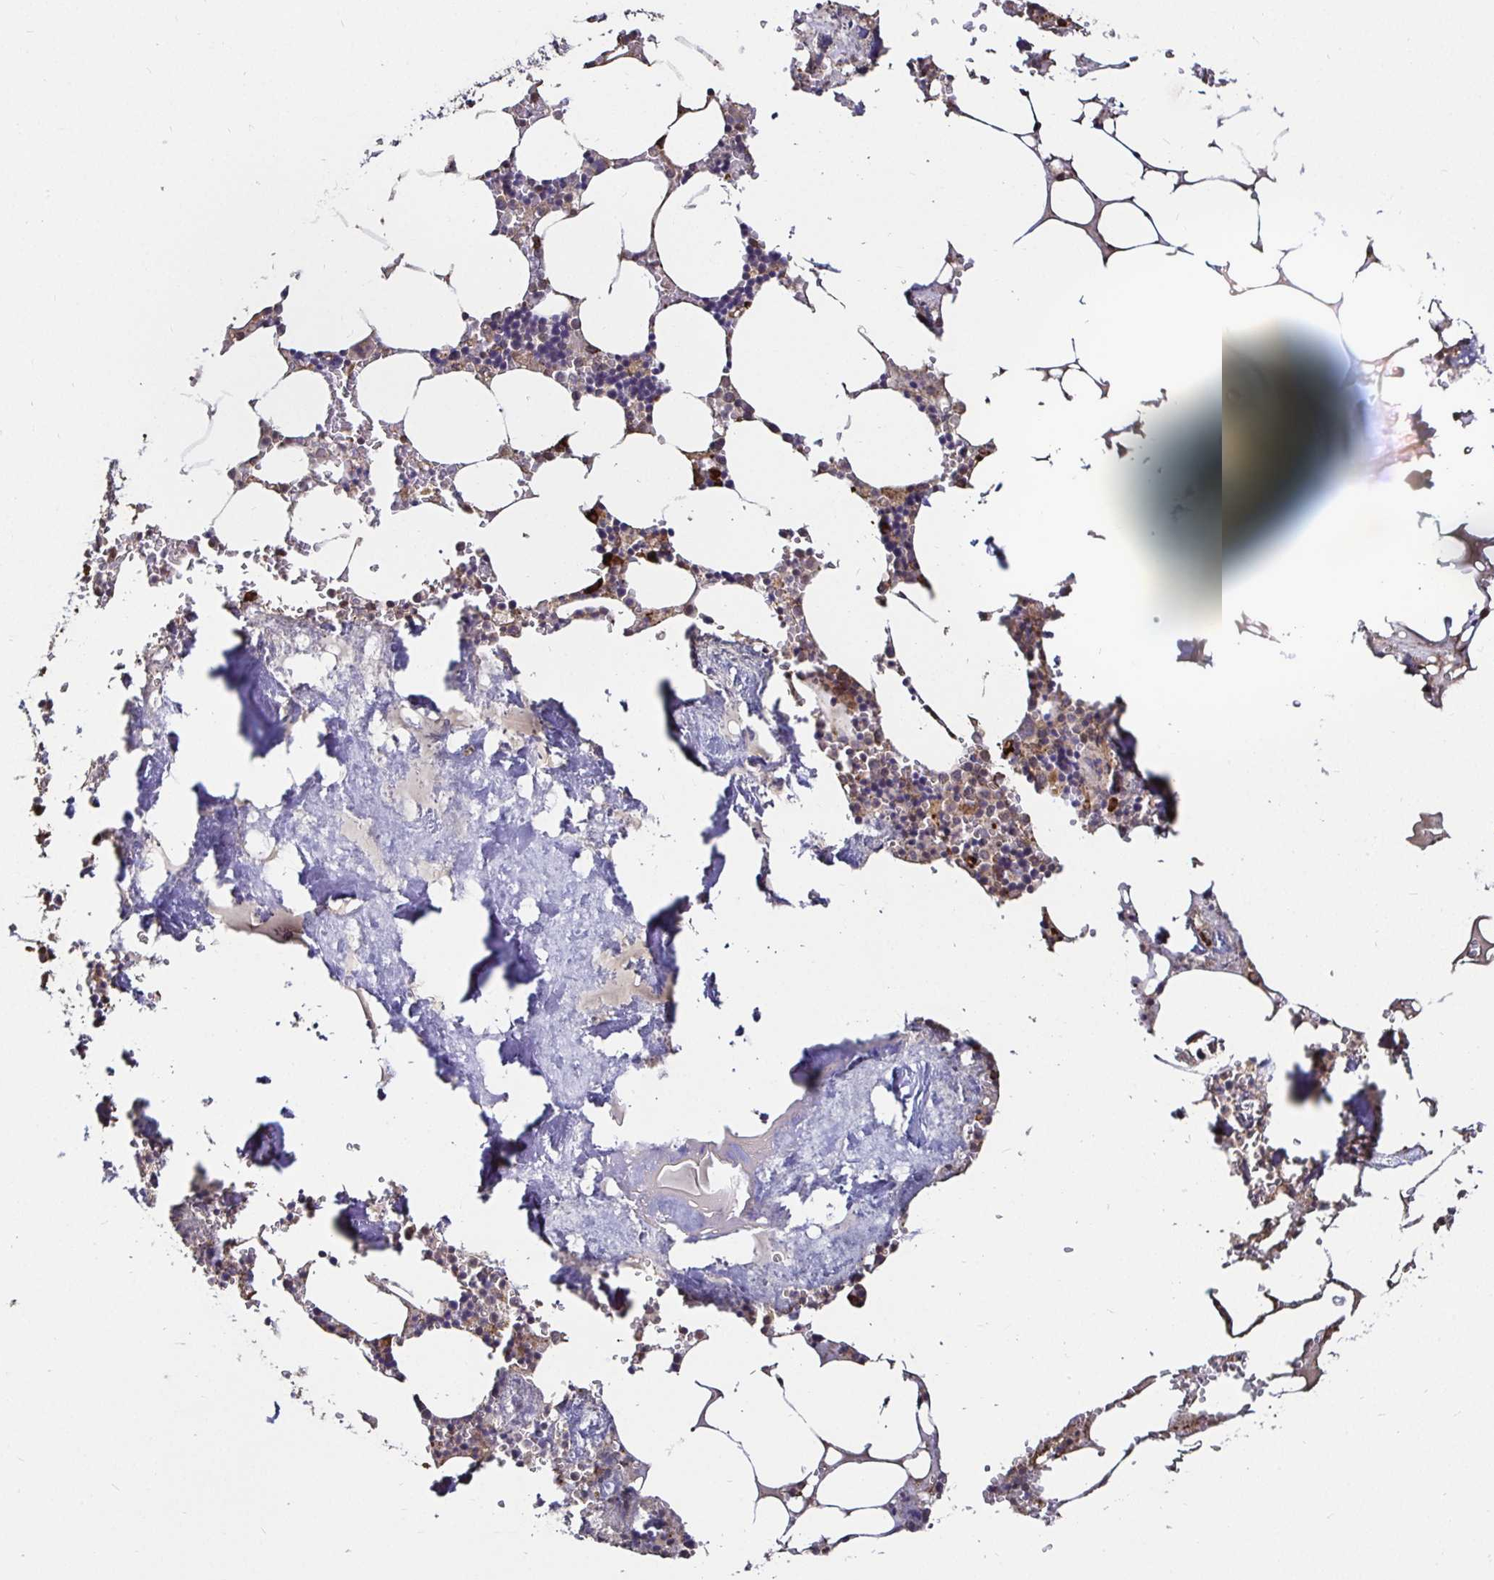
{"staining": {"intensity": "strong", "quantity": "<25%", "location": "cytoplasmic/membranous"}, "tissue": "bone marrow", "cell_type": "Hematopoietic cells", "image_type": "normal", "snomed": [{"axis": "morphology", "description": "Normal tissue, NOS"}, {"axis": "topography", "description": "Bone marrow"}], "caption": "DAB (3,3'-diaminobenzidine) immunohistochemical staining of unremarkable bone marrow displays strong cytoplasmic/membranous protein expression in approximately <25% of hematopoietic cells.", "gene": "MLST8", "patient": {"sex": "male", "age": 54}}